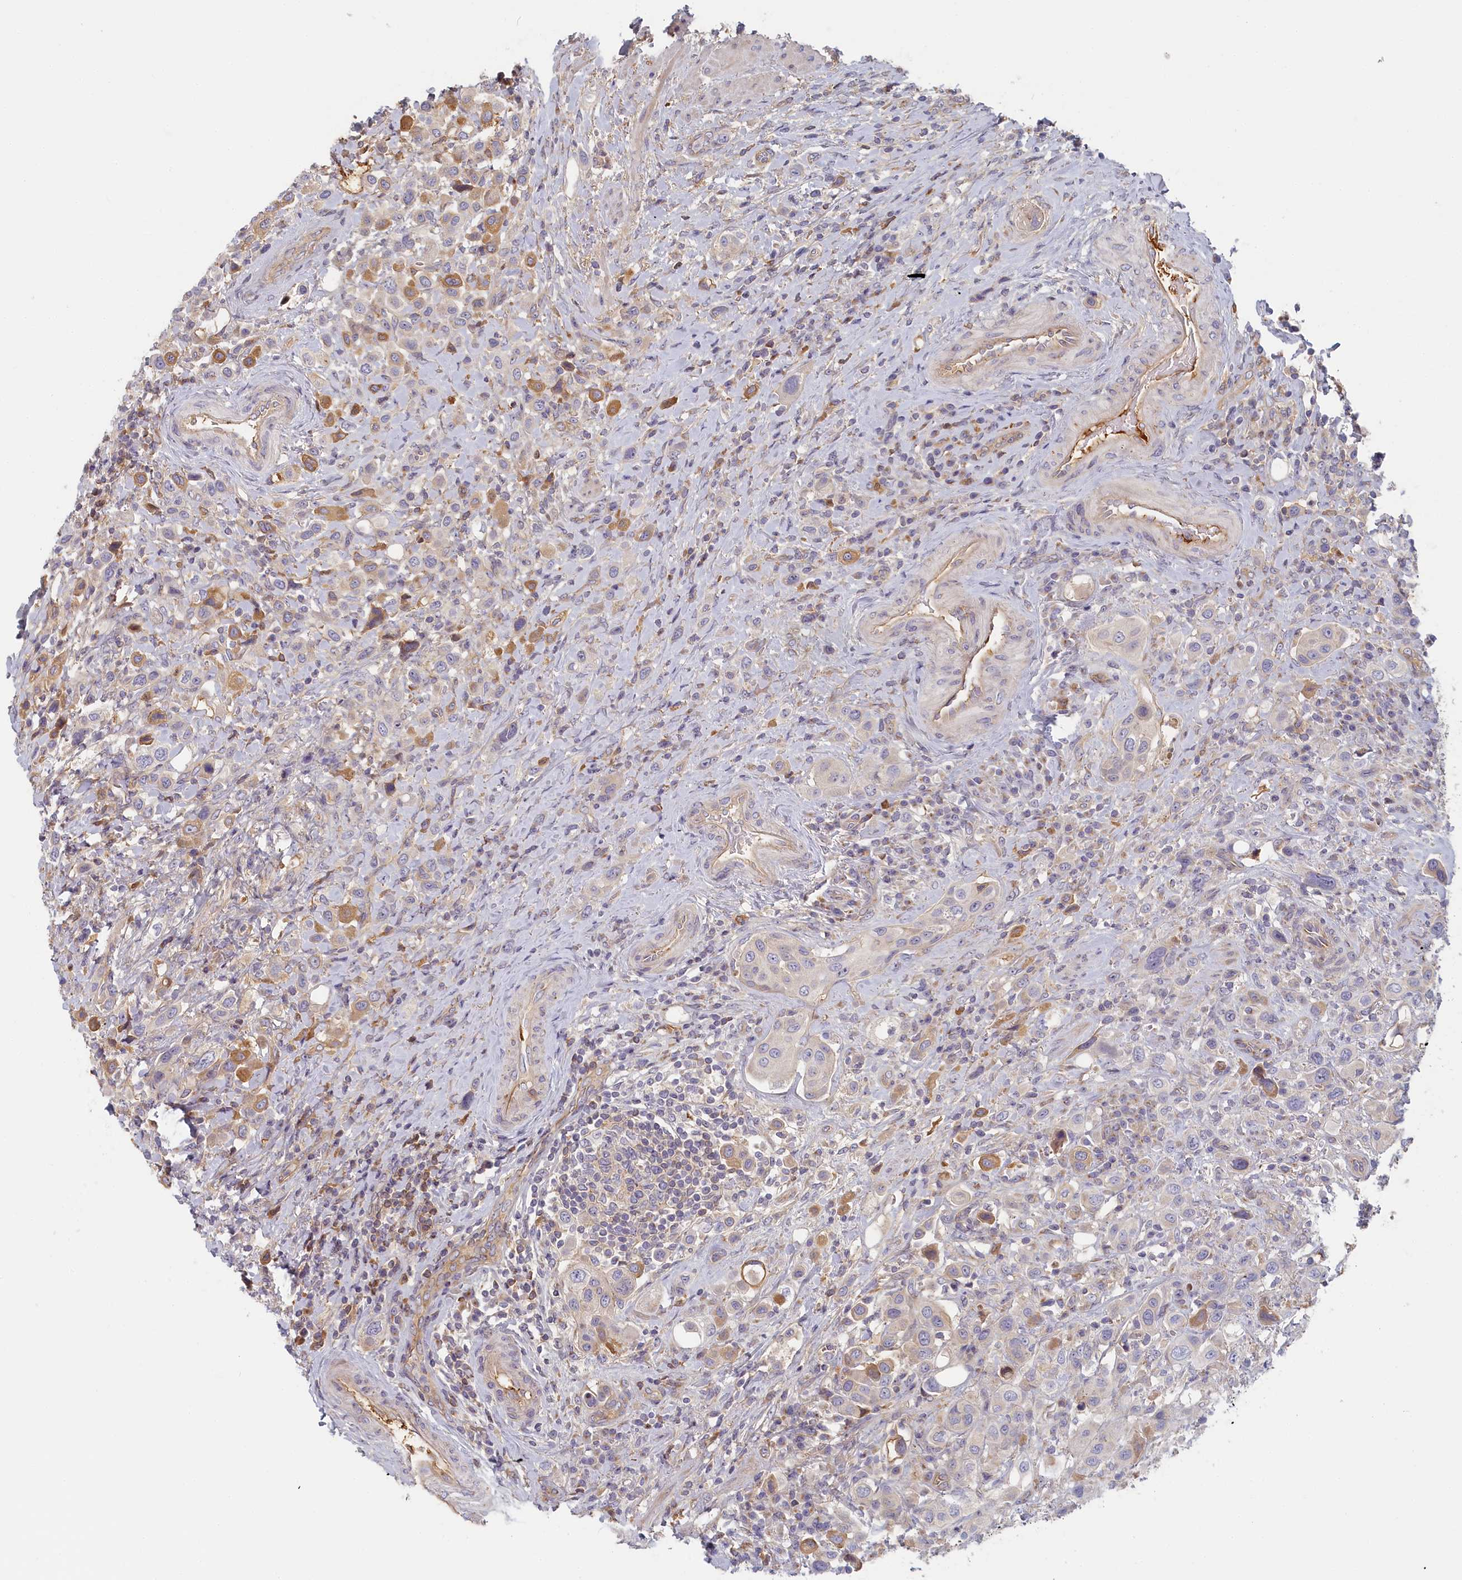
{"staining": {"intensity": "moderate", "quantity": ">75%", "location": "cytoplasmic/membranous"}, "tissue": "urothelial cancer", "cell_type": "Tumor cells", "image_type": "cancer", "snomed": [{"axis": "morphology", "description": "Urothelial carcinoma, High grade"}, {"axis": "topography", "description": "Urinary bladder"}], "caption": "Urothelial cancer stained for a protein (brown) reveals moderate cytoplasmic/membranous positive staining in approximately >75% of tumor cells.", "gene": "STX16", "patient": {"sex": "male", "age": 50}}